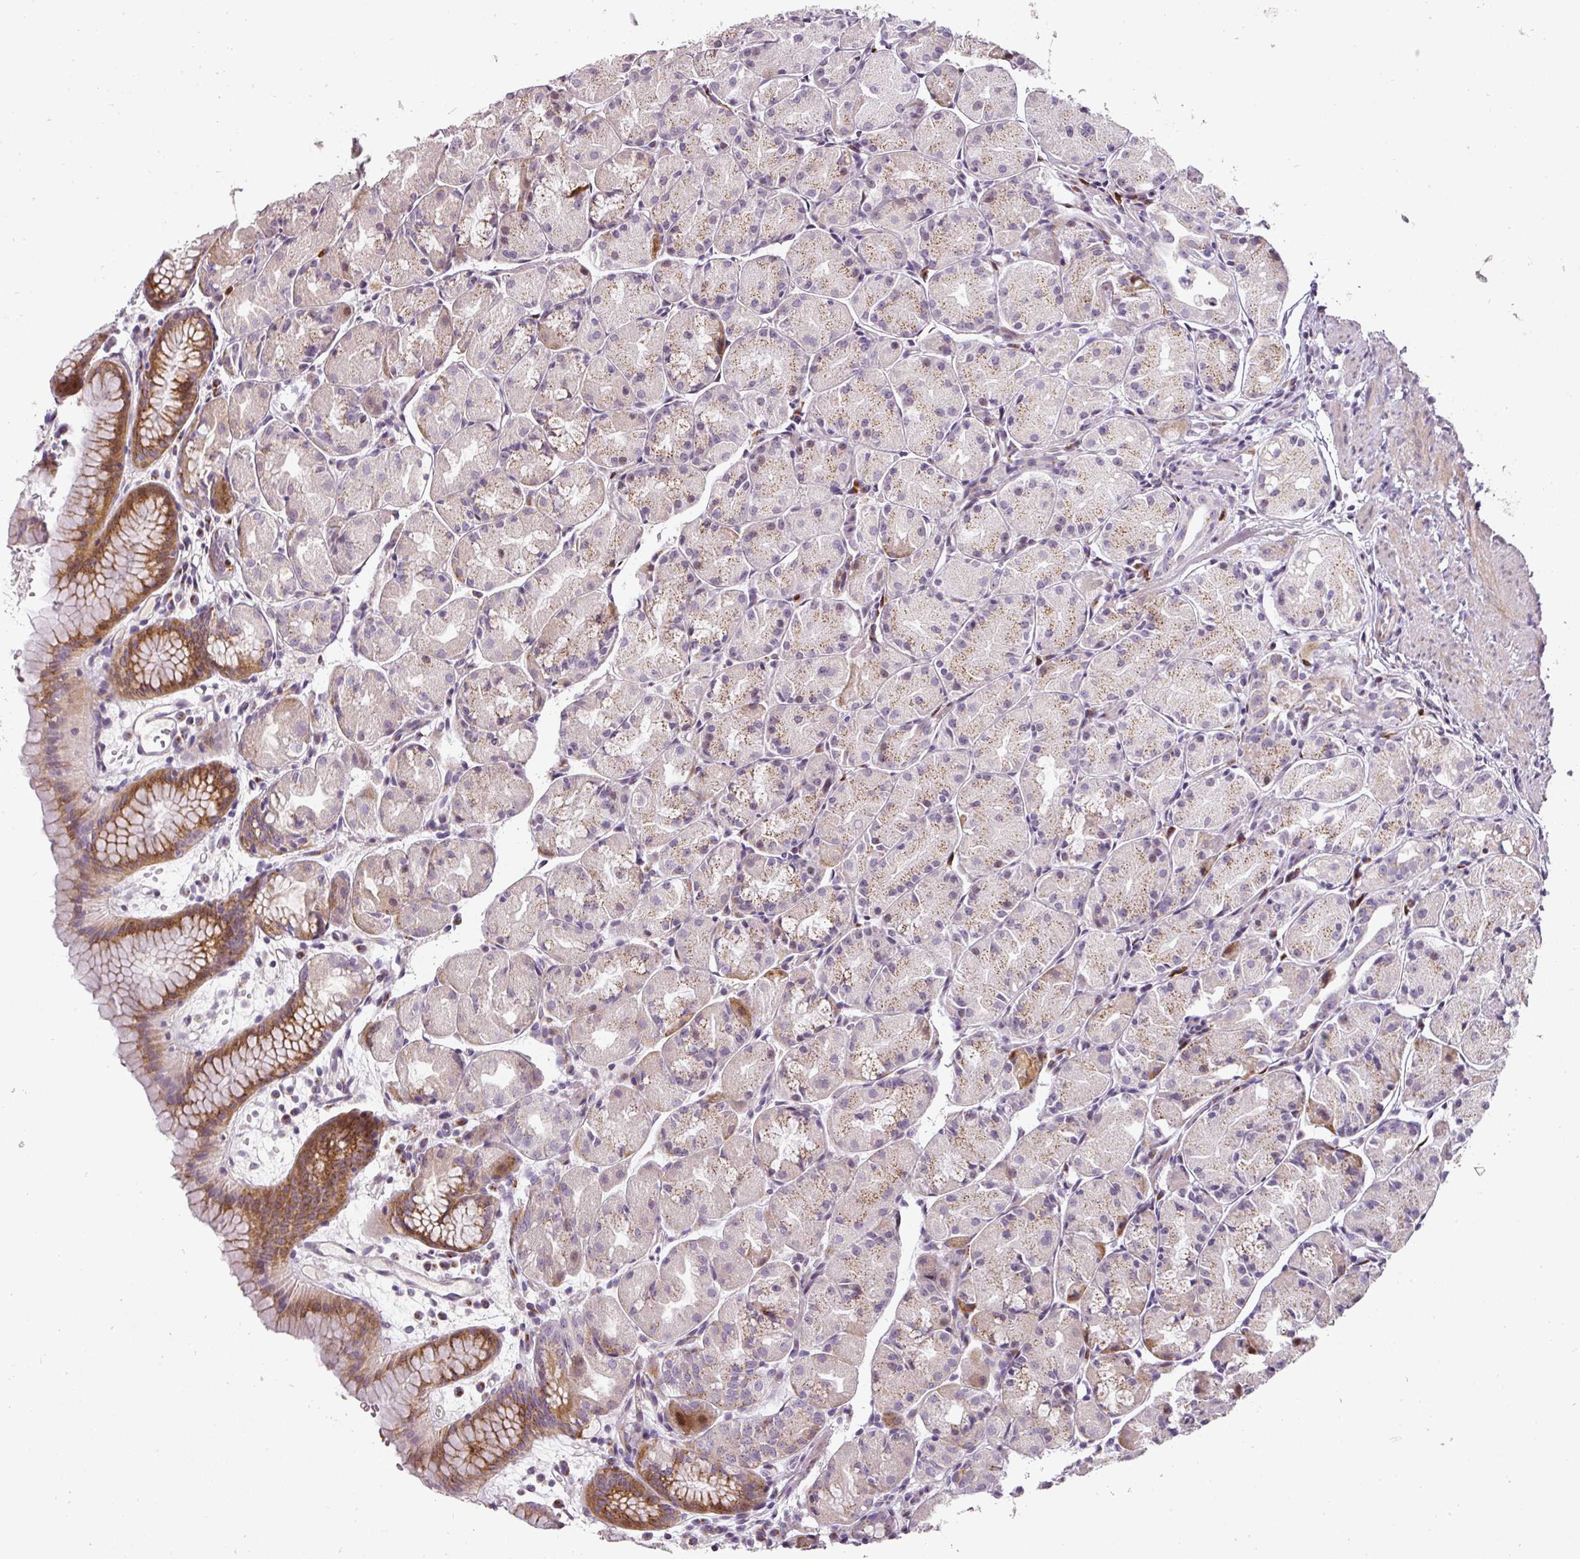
{"staining": {"intensity": "moderate", "quantity": "25%-75%", "location": "cytoplasmic/membranous"}, "tissue": "stomach", "cell_type": "Glandular cells", "image_type": "normal", "snomed": [{"axis": "morphology", "description": "Normal tissue, NOS"}, {"axis": "topography", "description": "Stomach, upper"}], "caption": "Protein analysis of benign stomach shows moderate cytoplasmic/membranous positivity in approximately 25%-75% of glandular cells.", "gene": "BIK", "patient": {"sex": "male", "age": 47}}